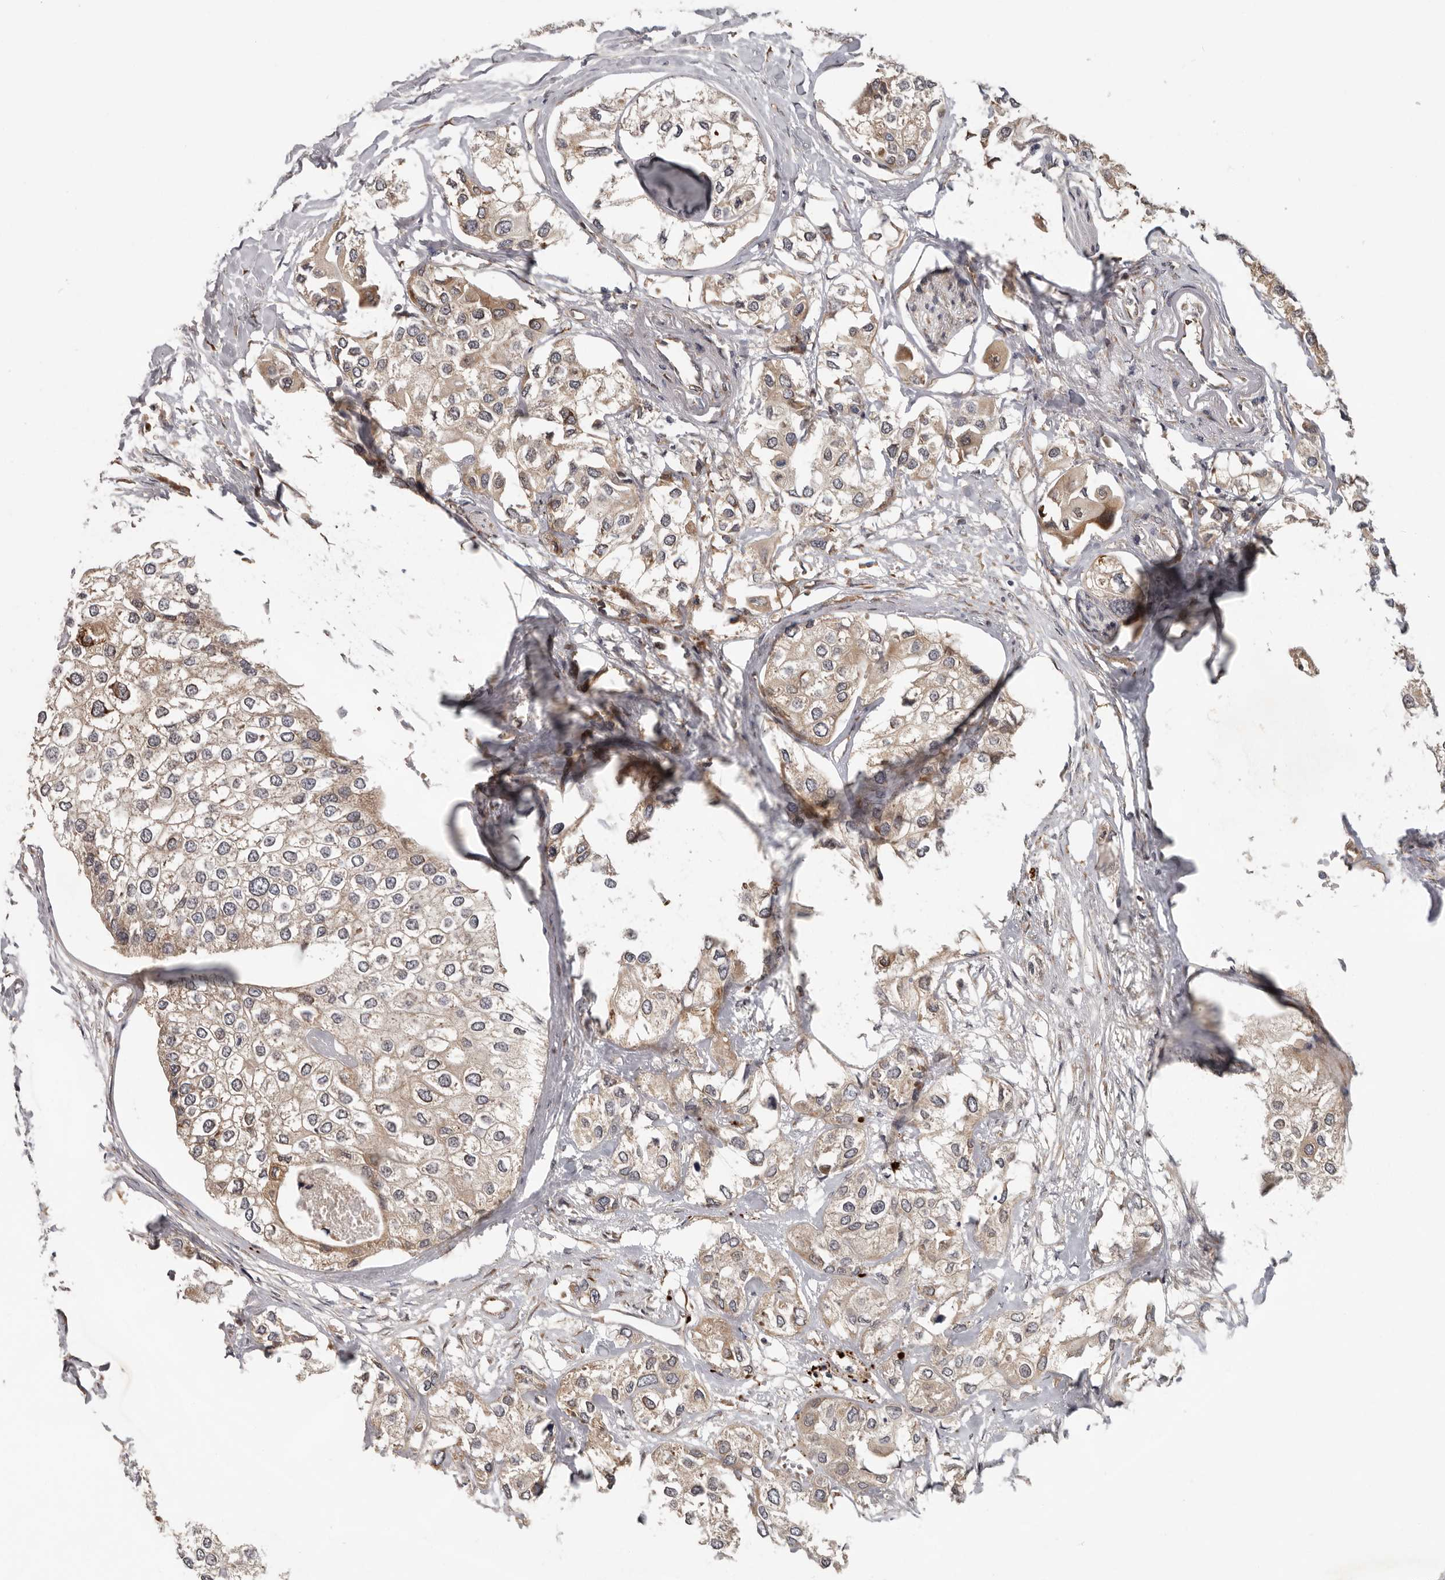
{"staining": {"intensity": "weak", "quantity": "25%-75%", "location": "cytoplasmic/membranous"}, "tissue": "urothelial cancer", "cell_type": "Tumor cells", "image_type": "cancer", "snomed": [{"axis": "morphology", "description": "Urothelial carcinoma, High grade"}, {"axis": "topography", "description": "Urinary bladder"}], "caption": "DAB (3,3'-diaminobenzidine) immunohistochemical staining of urothelial carcinoma (high-grade) displays weak cytoplasmic/membranous protein expression in about 25%-75% of tumor cells. Immunohistochemistry (ihc) stains the protein of interest in brown and the nuclei are stained blue.", "gene": "MTF1", "patient": {"sex": "male", "age": 64}}